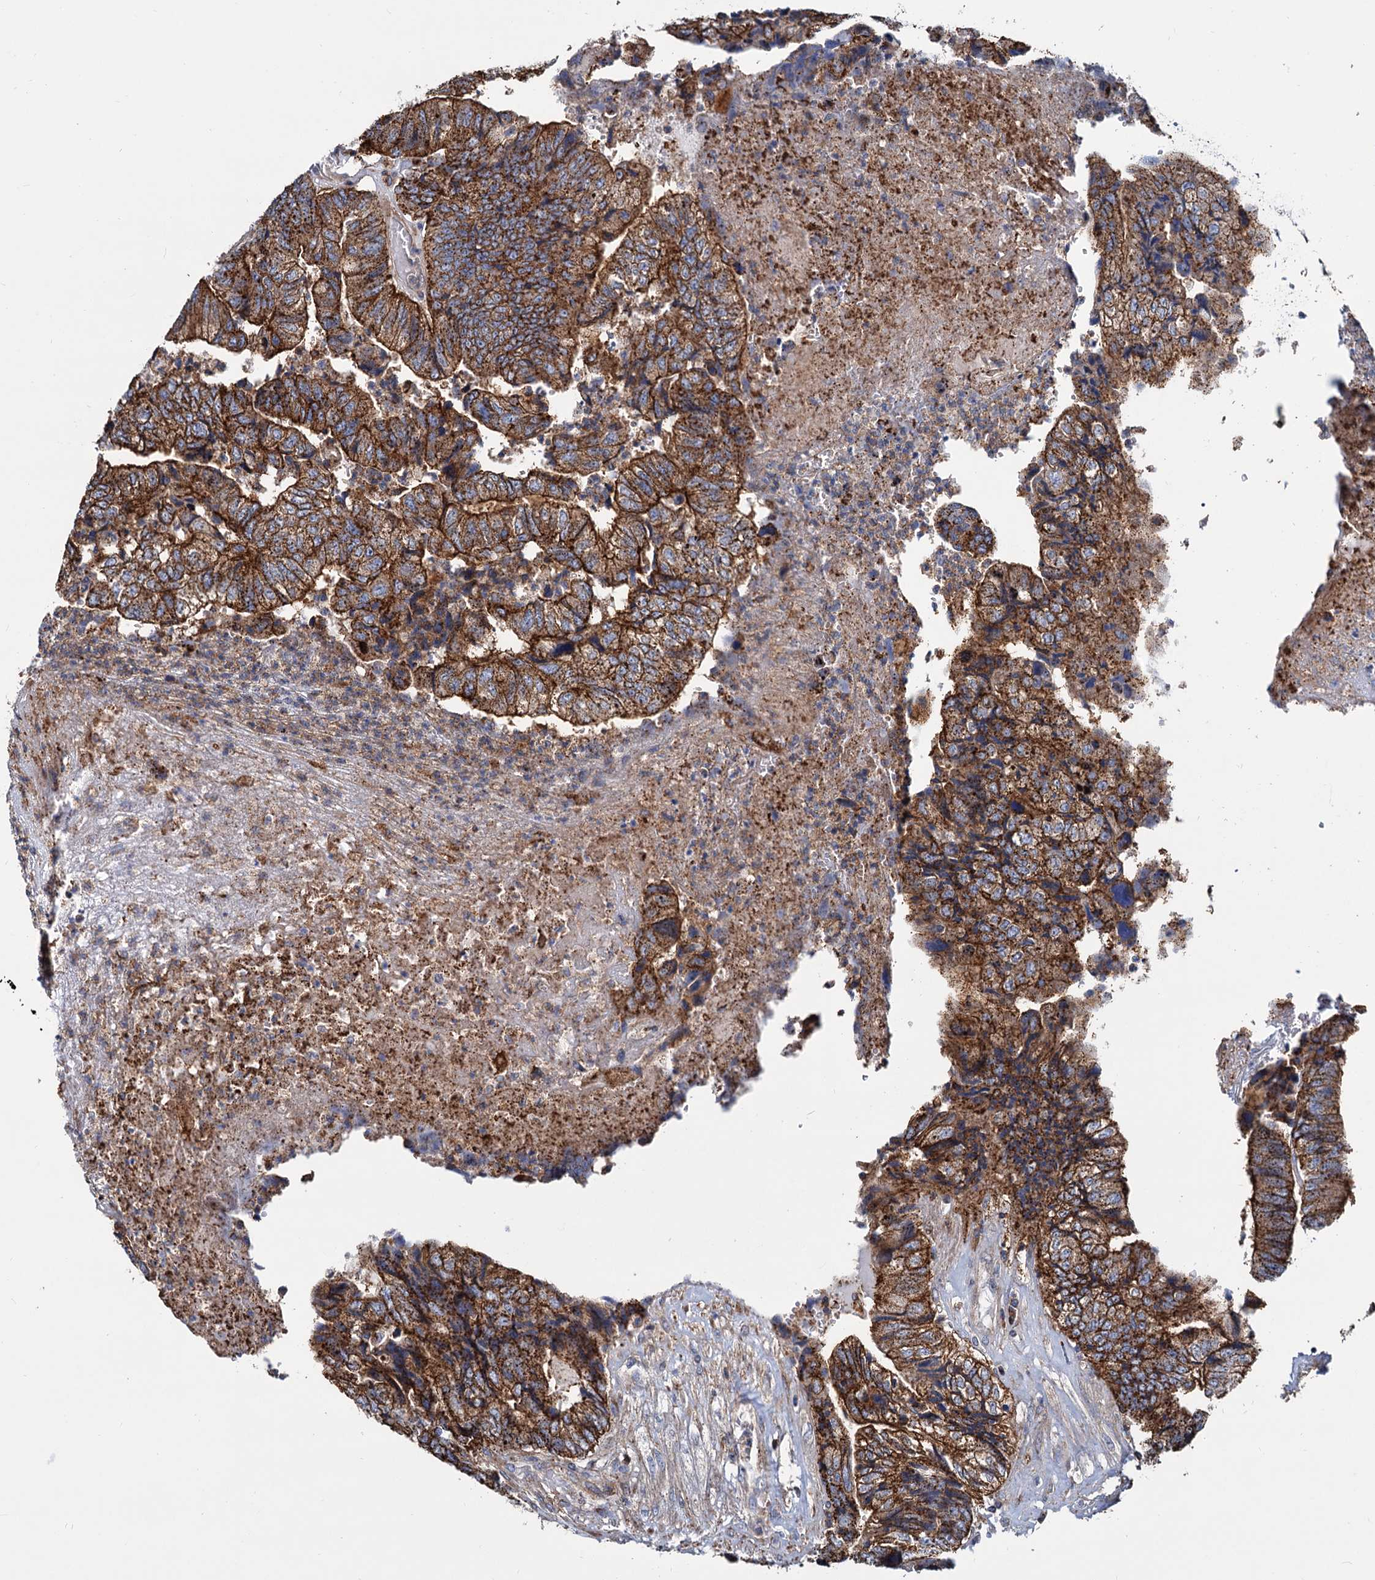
{"staining": {"intensity": "strong", "quantity": ">75%", "location": "cytoplasmic/membranous"}, "tissue": "colorectal cancer", "cell_type": "Tumor cells", "image_type": "cancer", "snomed": [{"axis": "morphology", "description": "Adenocarcinoma, NOS"}, {"axis": "topography", "description": "Colon"}], "caption": "Strong cytoplasmic/membranous positivity for a protein is appreciated in approximately >75% of tumor cells of colorectal cancer (adenocarcinoma) using immunohistochemistry.", "gene": "PSEN1", "patient": {"sex": "female", "age": 67}}